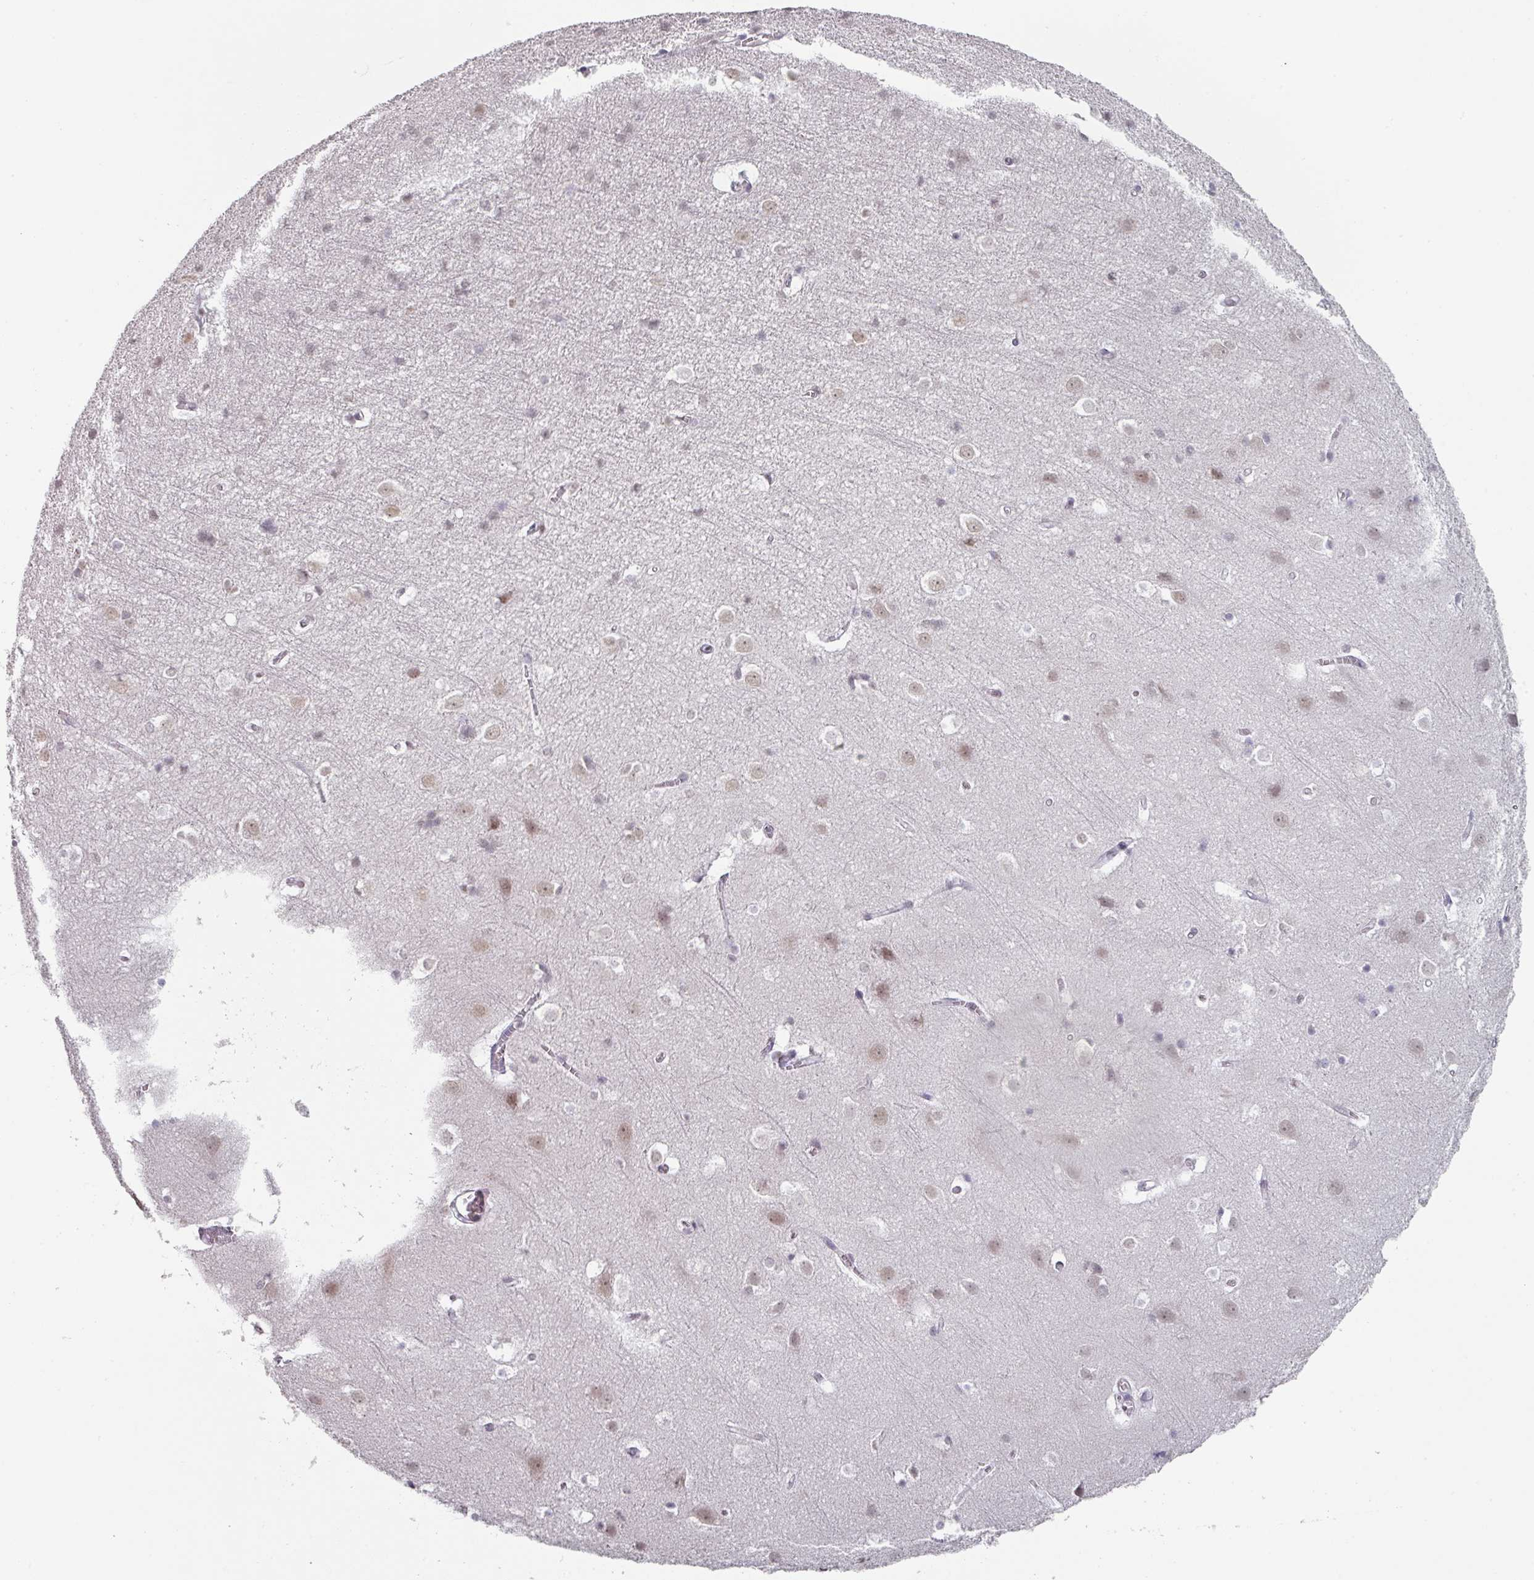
{"staining": {"intensity": "negative", "quantity": "none", "location": "none"}, "tissue": "cerebral cortex", "cell_type": "Endothelial cells", "image_type": "normal", "snomed": [{"axis": "morphology", "description": "Normal tissue, NOS"}, {"axis": "topography", "description": "Cerebral cortex"}], "caption": "Histopathology image shows no significant protein staining in endothelial cells of normal cerebral cortex.", "gene": "SPRR1A", "patient": {"sex": "male", "age": 54}}